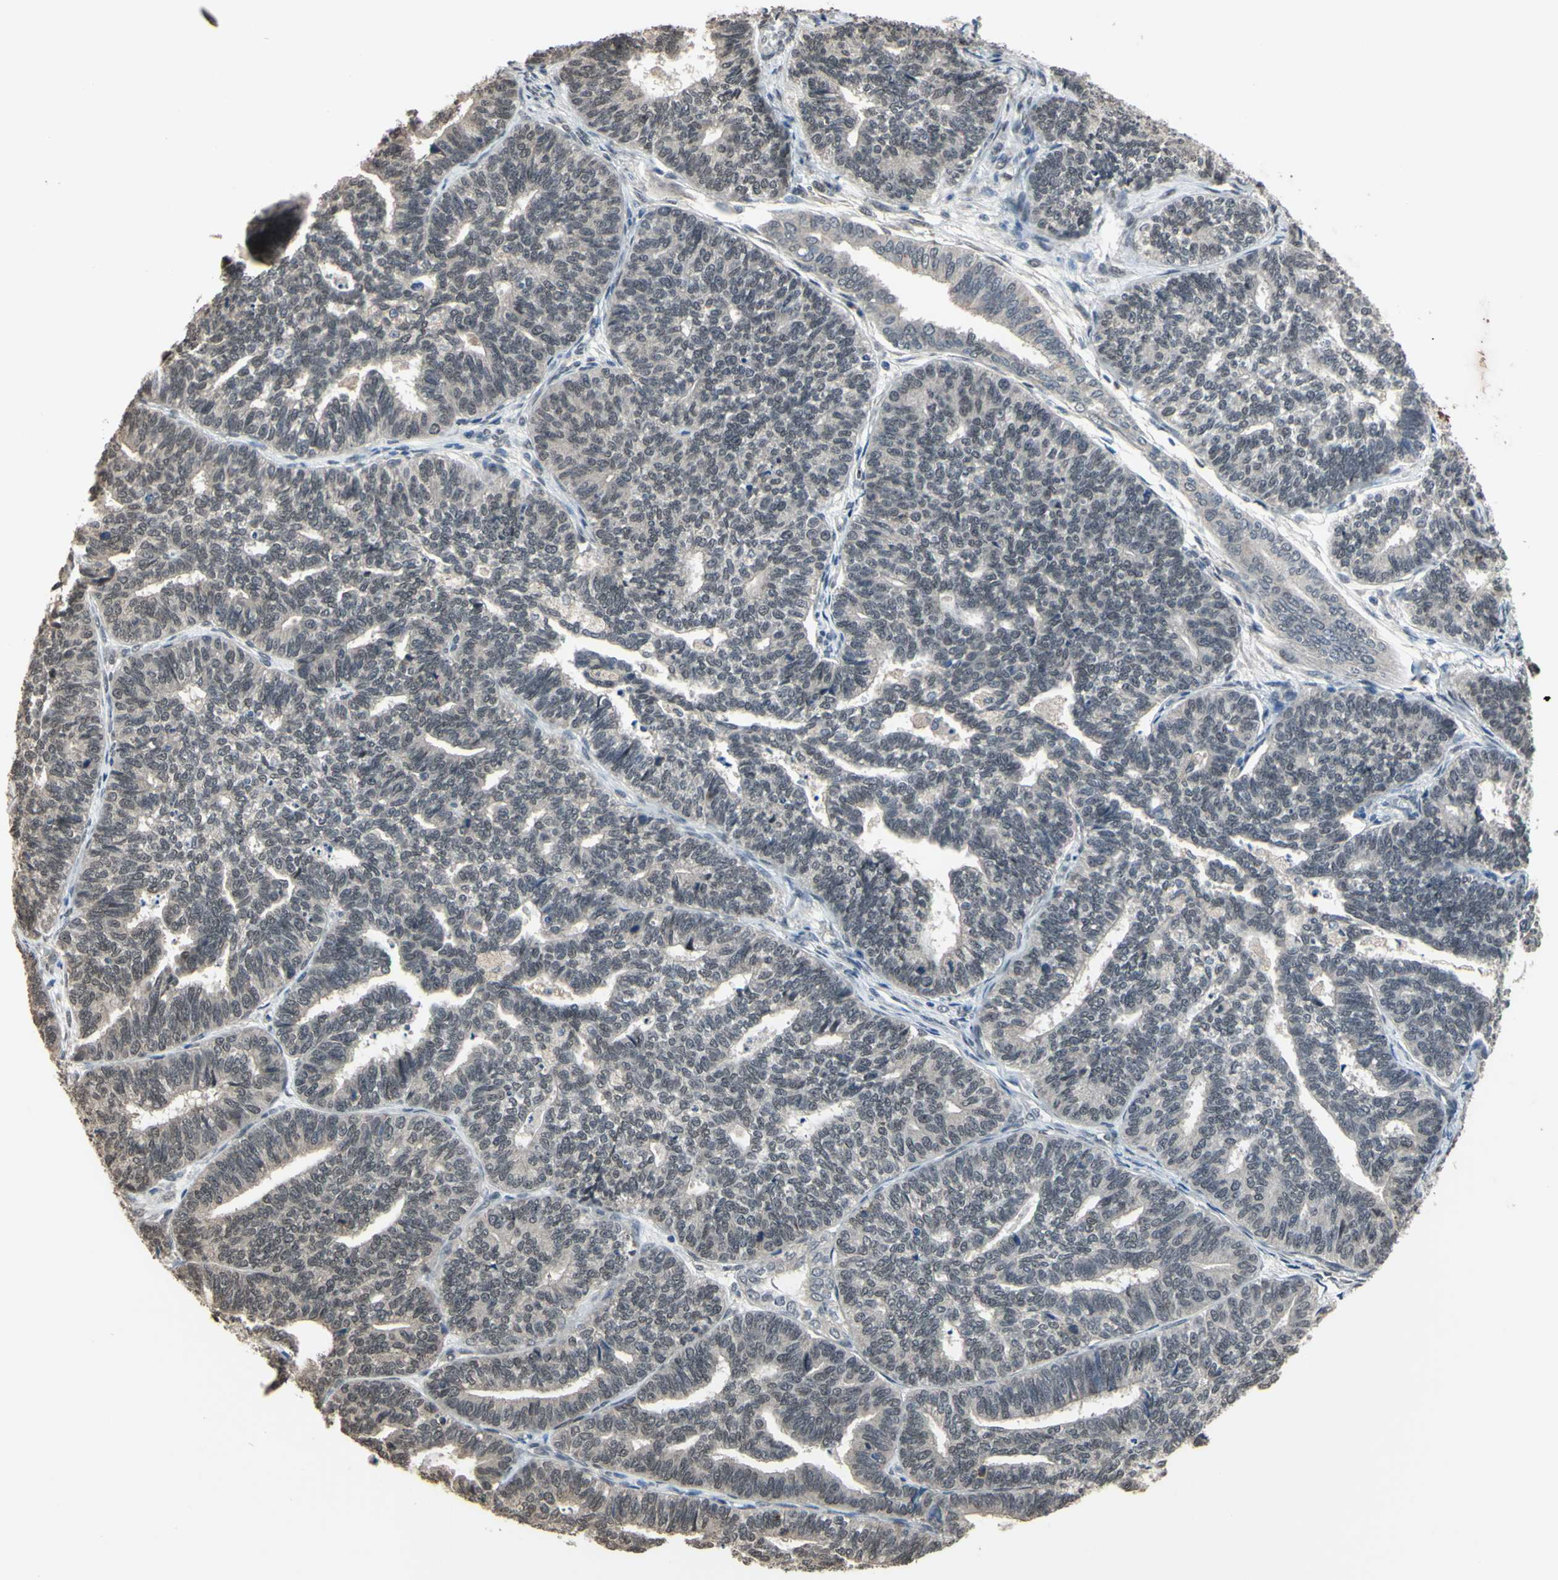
{"staining": {"intensity": "weak", "quantity": "<25%", "location": "nuclear"}, "tissue": "endometrial cancer", "cell_type": "Tumor cells", "image_type": "cancer", "snomed": [{"axis": "morphology", "description": "Adenocarcinoma, NOS"}, {"axis": "topography", "description": "Endometrium"}], "caption": "The photomicrograph demonstrates no staining of tumor cells in endometrial cancer.", "gene": "ZNF174", "patient": {"sex": "female", "age": 70}}